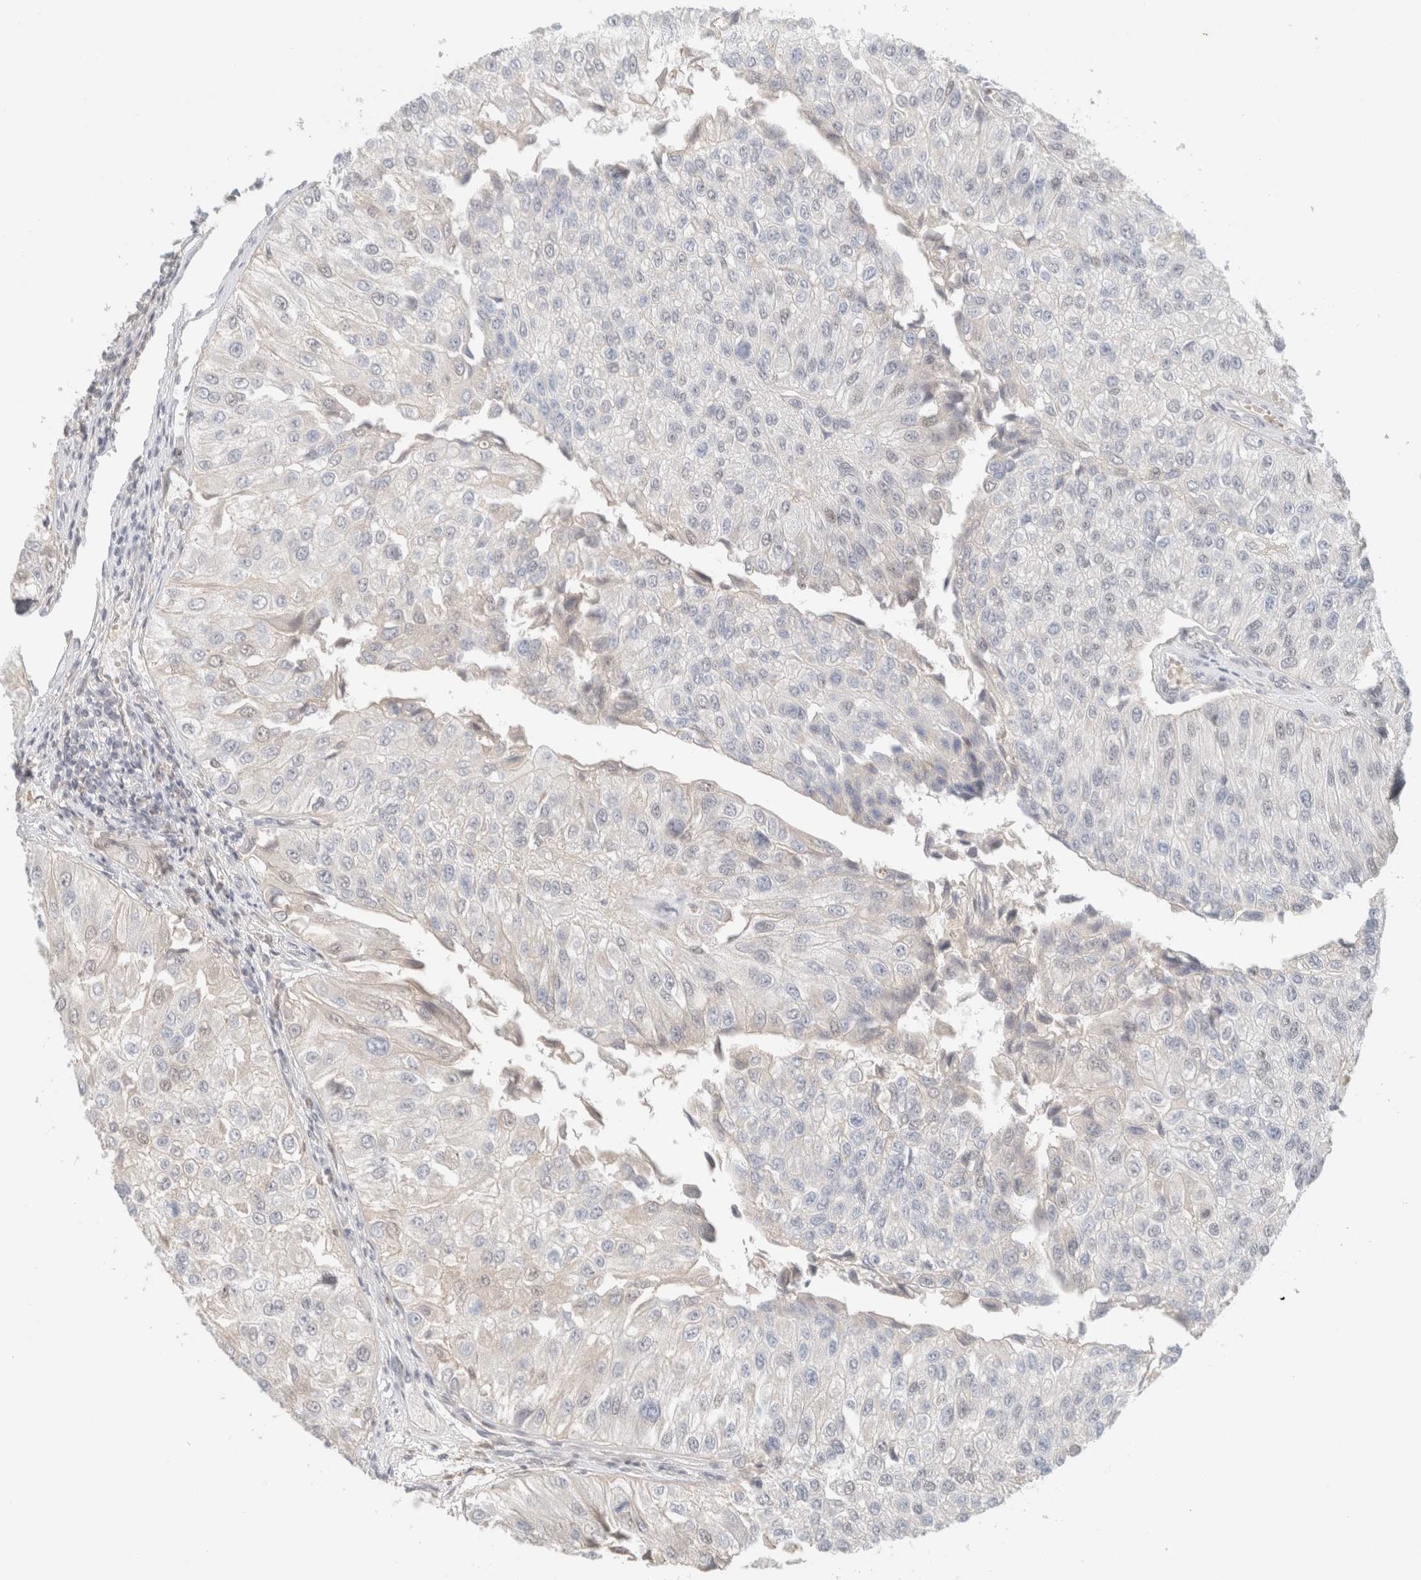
{"staining": {"intensity": "negative", "quantity": "none", "location": "none"}, "tissue": "urothelial cancer", "cell_type": "Tumor cells", "image_type": "cancer", "snomed": [{"axis": "morphology", "description": "Urothelial carcinoma, High grade"}, {"axis": "topography", "description": "Kidney"}, {"axis": "topography", "description": "Urinary bladder"}], "caption": "Human high-grade urothelial carcinoma stained for a protein using immunohistochemistry demonstrates no positivity in tumor cells.", "gene": "MRM3", "patient": {"sex": "male", "age": 77}}